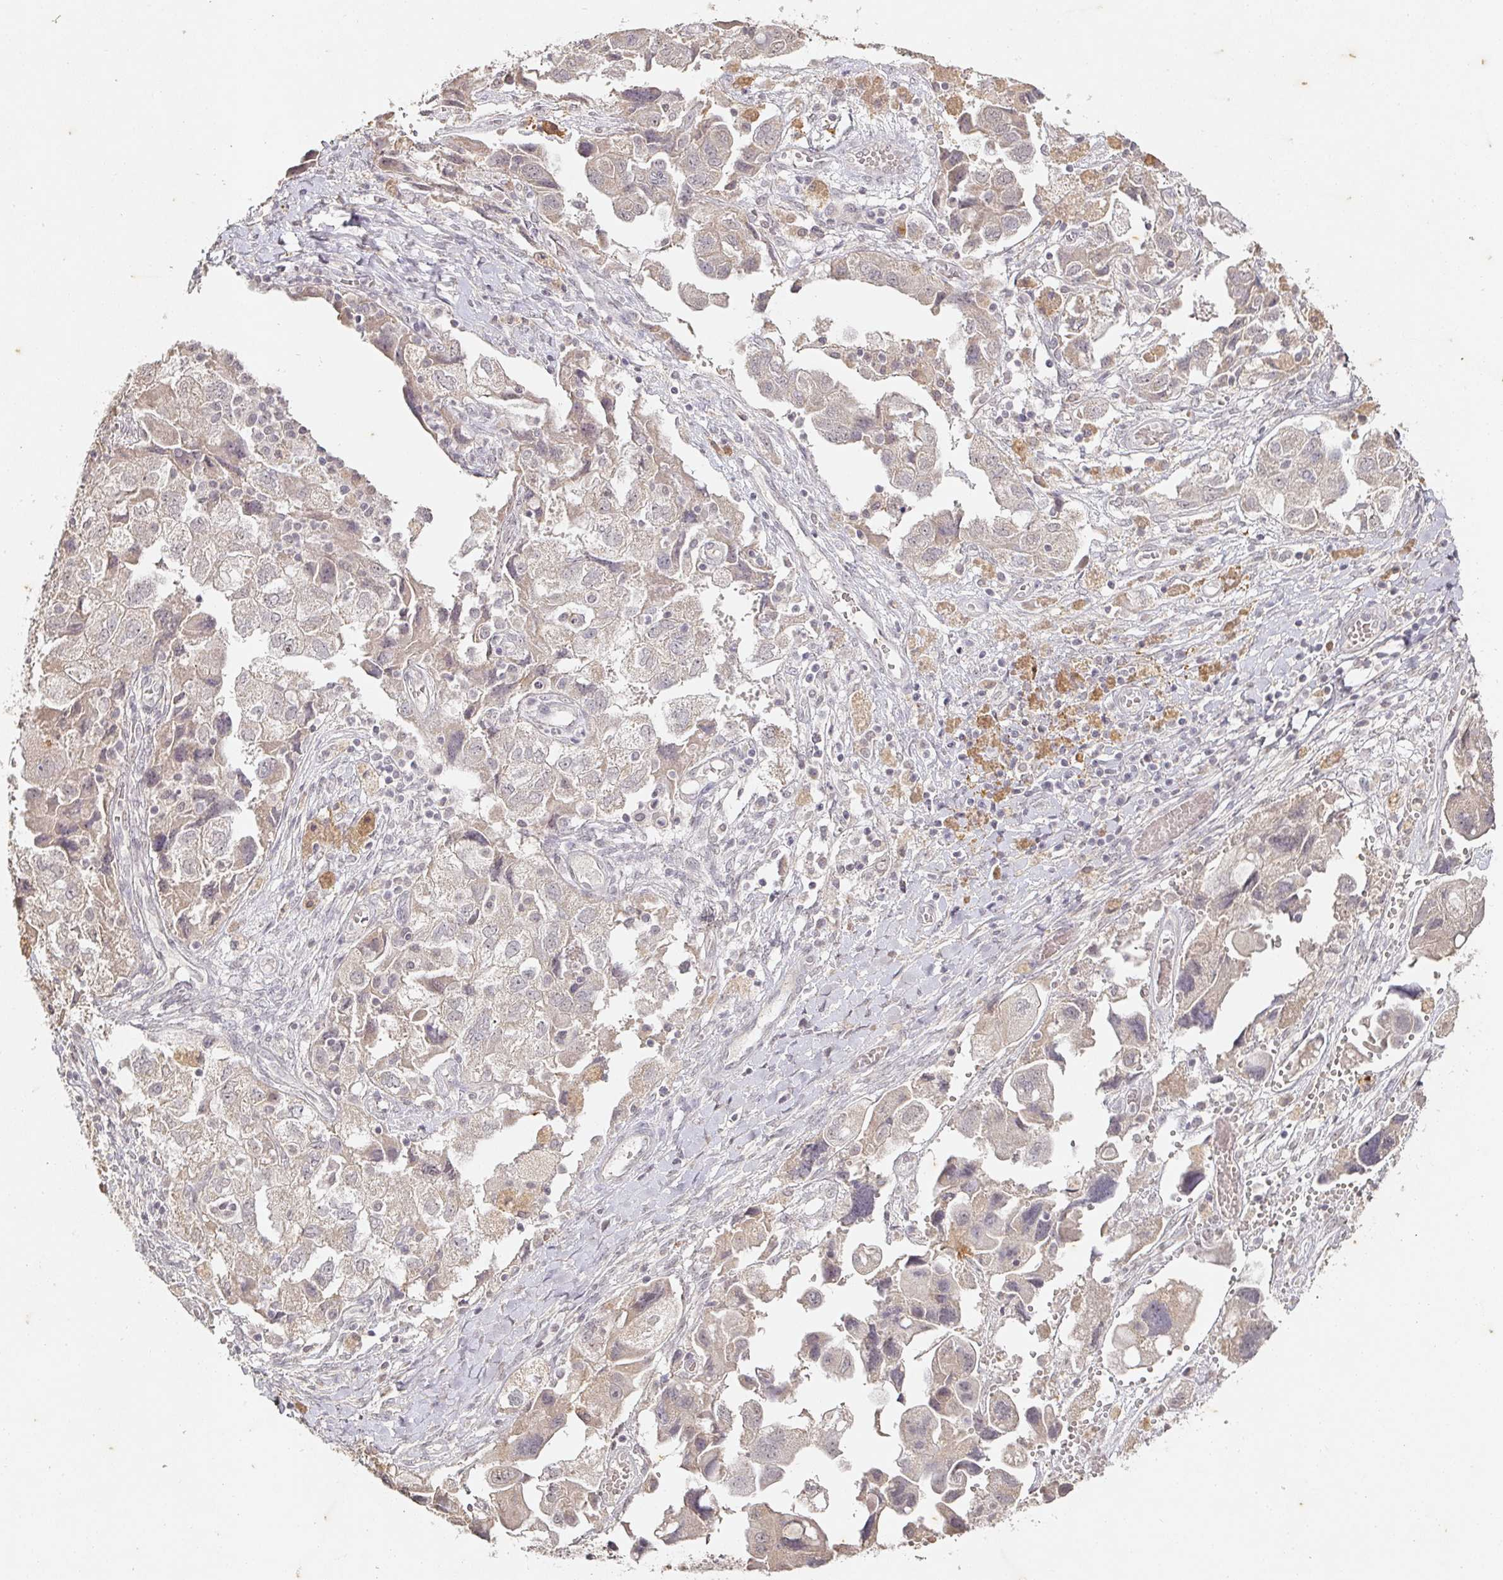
{"staining": {"intensity": "negative", "quantity": "none", "location": "none"}, "tissue": "ovarian cancer", "cell_type": "Tumor cells", "image_type": "cancer", "snomed": [{"axis": "morphology", "description": "Carcinoma, NOS"}, {"axis": "morphology", "description": "Cystadenocarcinoma, serous, NOS"}, {"axis": "topography", "description": "Ovary"}], "caption": "DAB immunohistochemical staining of human ovarian cancer (serous cystadenocarcinoma) shows no significant staining in tumor cells.", "gene": "CAPN5", "patient": {"sex": "female", "age": 69}}